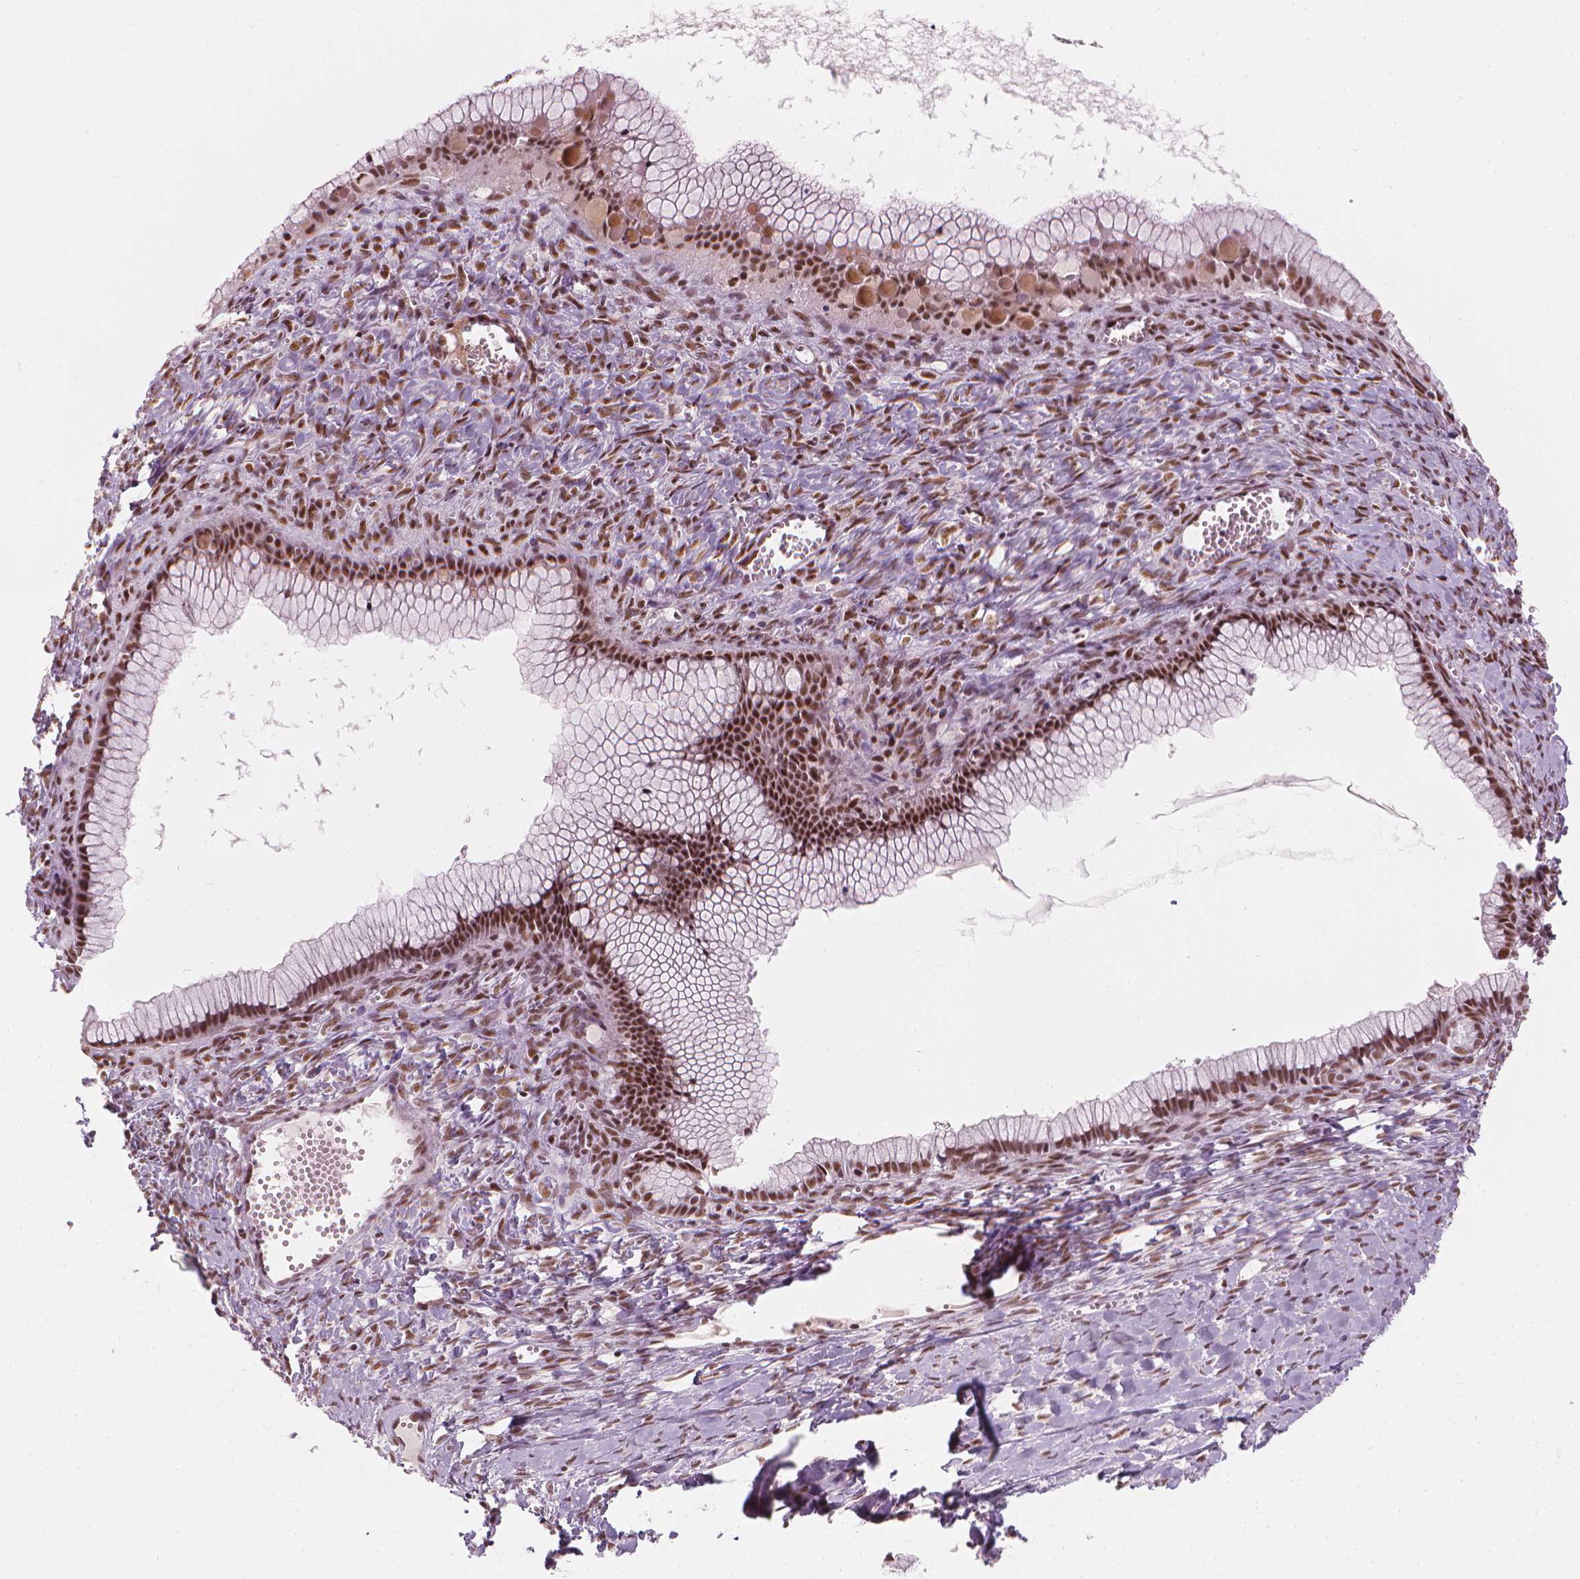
{"staining": {"intensity": "strong", "quantity": ">75%", "location": "nuclear"}, "tissue": "ovarian cancer", "cell_type": "Tumor cells", "image_type": "cancer", "snomed": [{"axis": "morphology", "description": "Cystadenocarcinoma, mucinous, NOS"}, {"axis": "topography", "description": "Ovary"}], "caption": "IHC photomicrograph of human ovarian mucinous cystadenocarcinoma stained for a protein (brown), which demonstrates high levels of strong nuclear staining in approximately >75% of tumor cells.", "gene": "ELF2", "patient": {"sex": "female", "age": 41}}